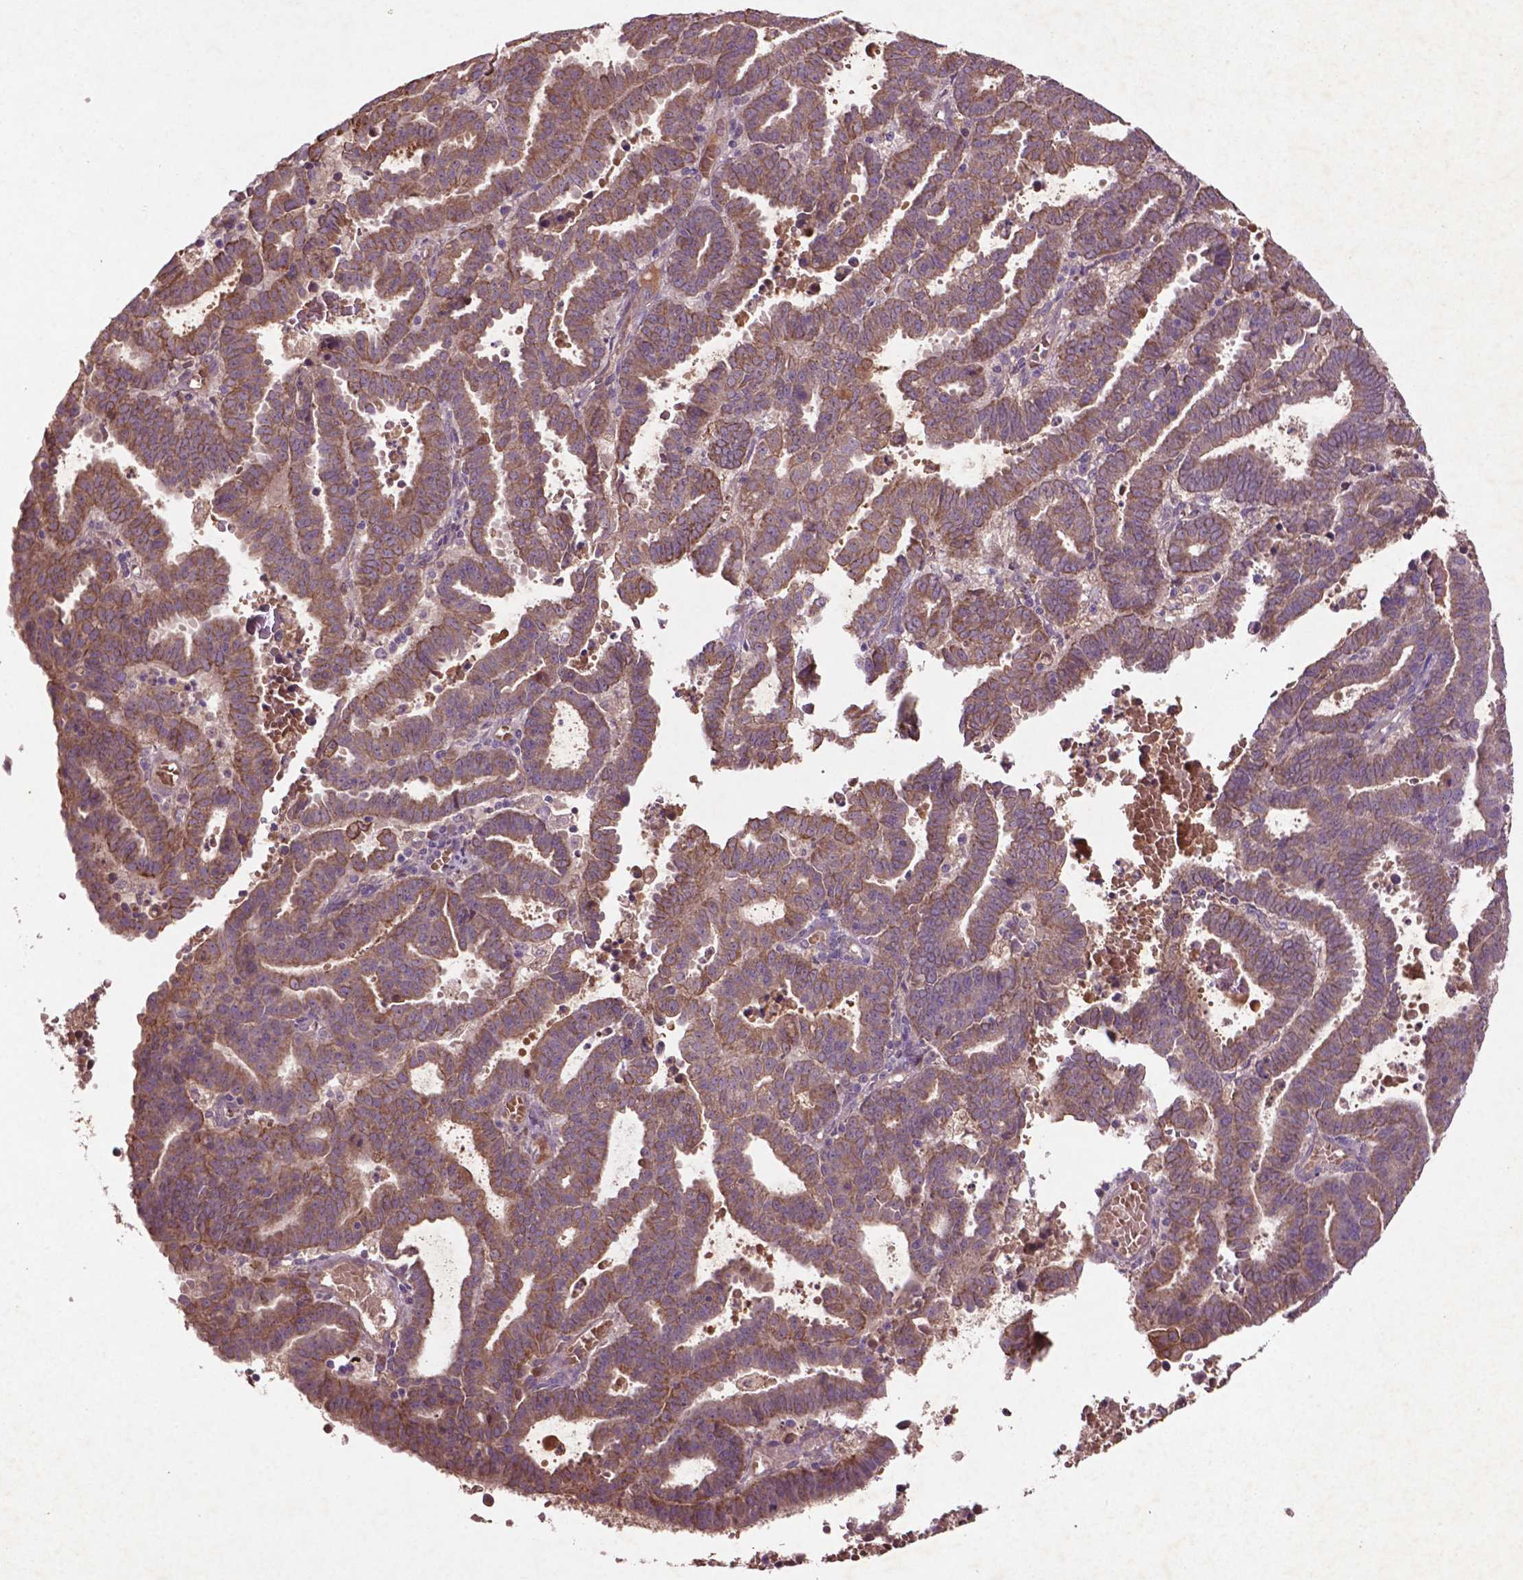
{"staining": {"intensity": "moderate", "quantity": ">75%", "location": "cytoplasmic/membranous"}, "tissue": "endometrial cancer", "cell_type": "Tumor cells", "image_type": "cancer", "snomed": [{"axis": "morphology", "description": "Adenocarcinoma, NOS"}, {"axis": "topography", "description": "Uterus"}], "caption": "Immunohistochemical staining of adenocarcinoma (endometrial) shows medium levels of moderate cytoplasmic/membranous positivity in about >75% of tumor cells.", "gene": "COQ2", "patient": {"sex": "female", "age": 83}}